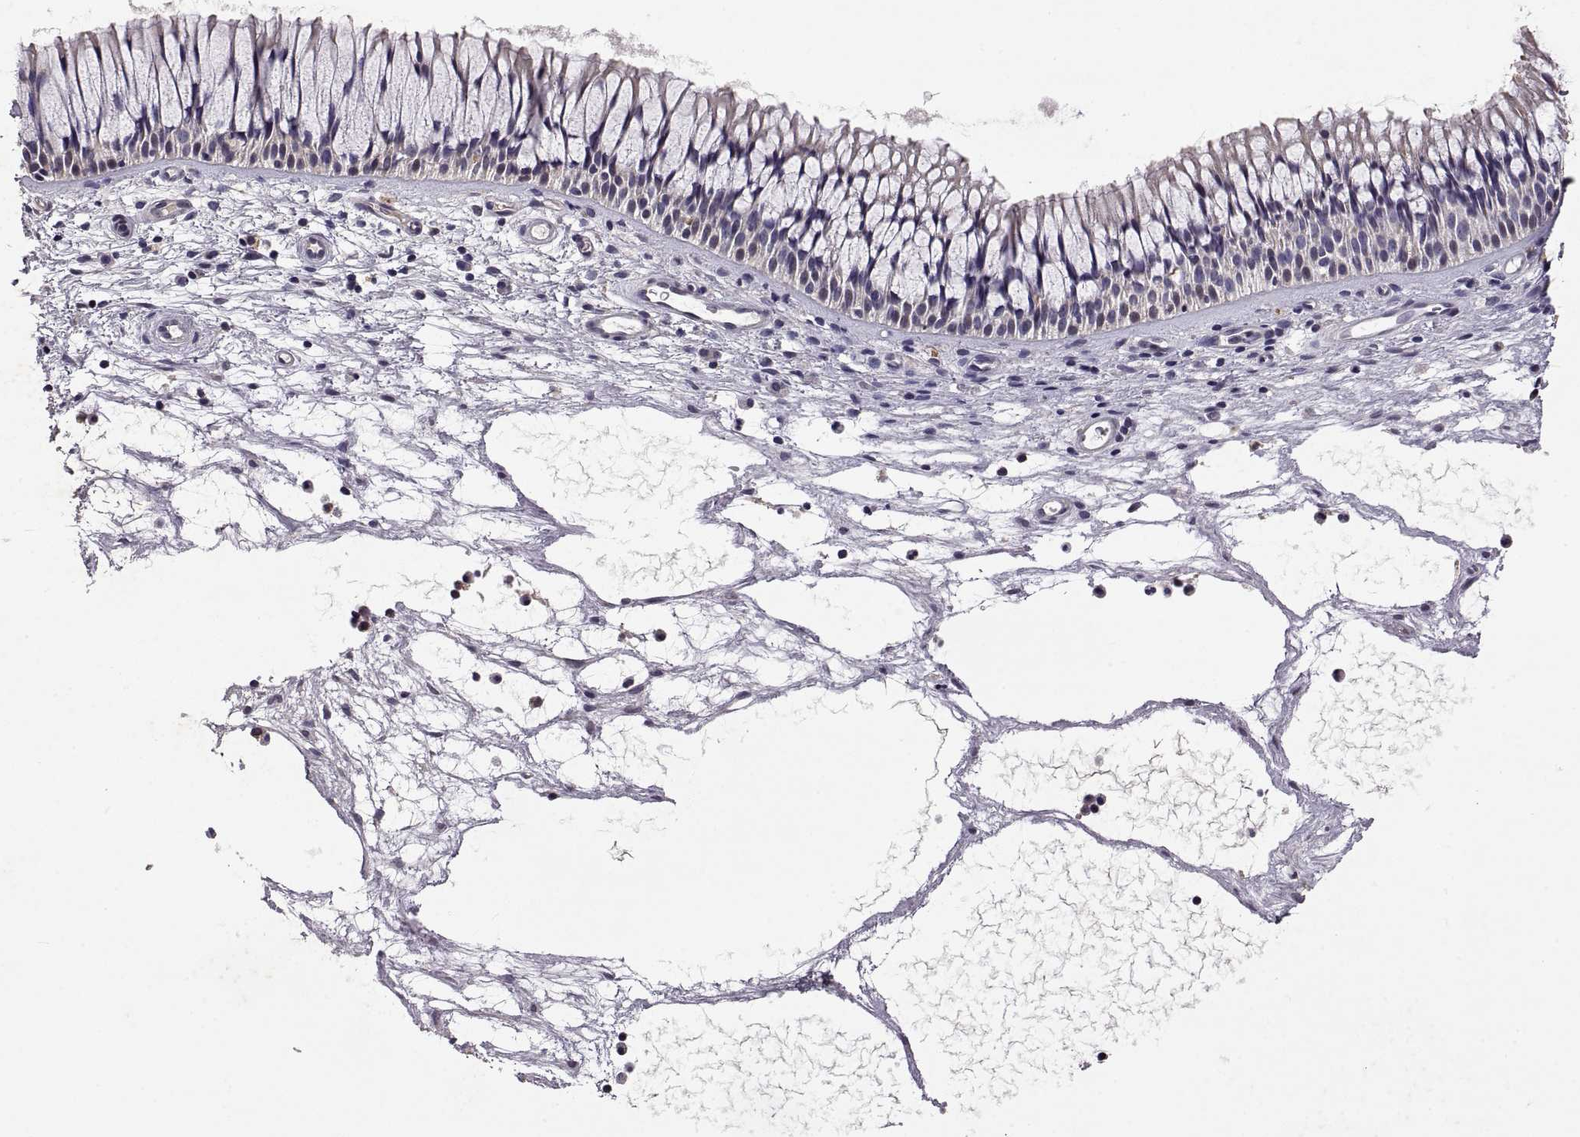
{"staining": {"intensity": "negative", "quantity": "none", "location": "none"}, "tissue": "nasopharynx", "cell_type": "Respiratory epithelial cells", "image_type": "normal", "snomed": [{"axis": "morphology", "description": "Normal tissue, NOS"}, {"axis": "topography", "description": "Nasopharynx"}], "caption": "This is a photomicrograph of immunohistochemistry (IHC) staining of normal nasopharynx, which shows no staining in respiratory epithelial cells. (DAB (3,3'-diaminobenzidine) immunohistochemistry (IHC) with hematoxylin counter stain).", "gene": "DEFB136", "patient": {"sex": "male", "age": 51}}